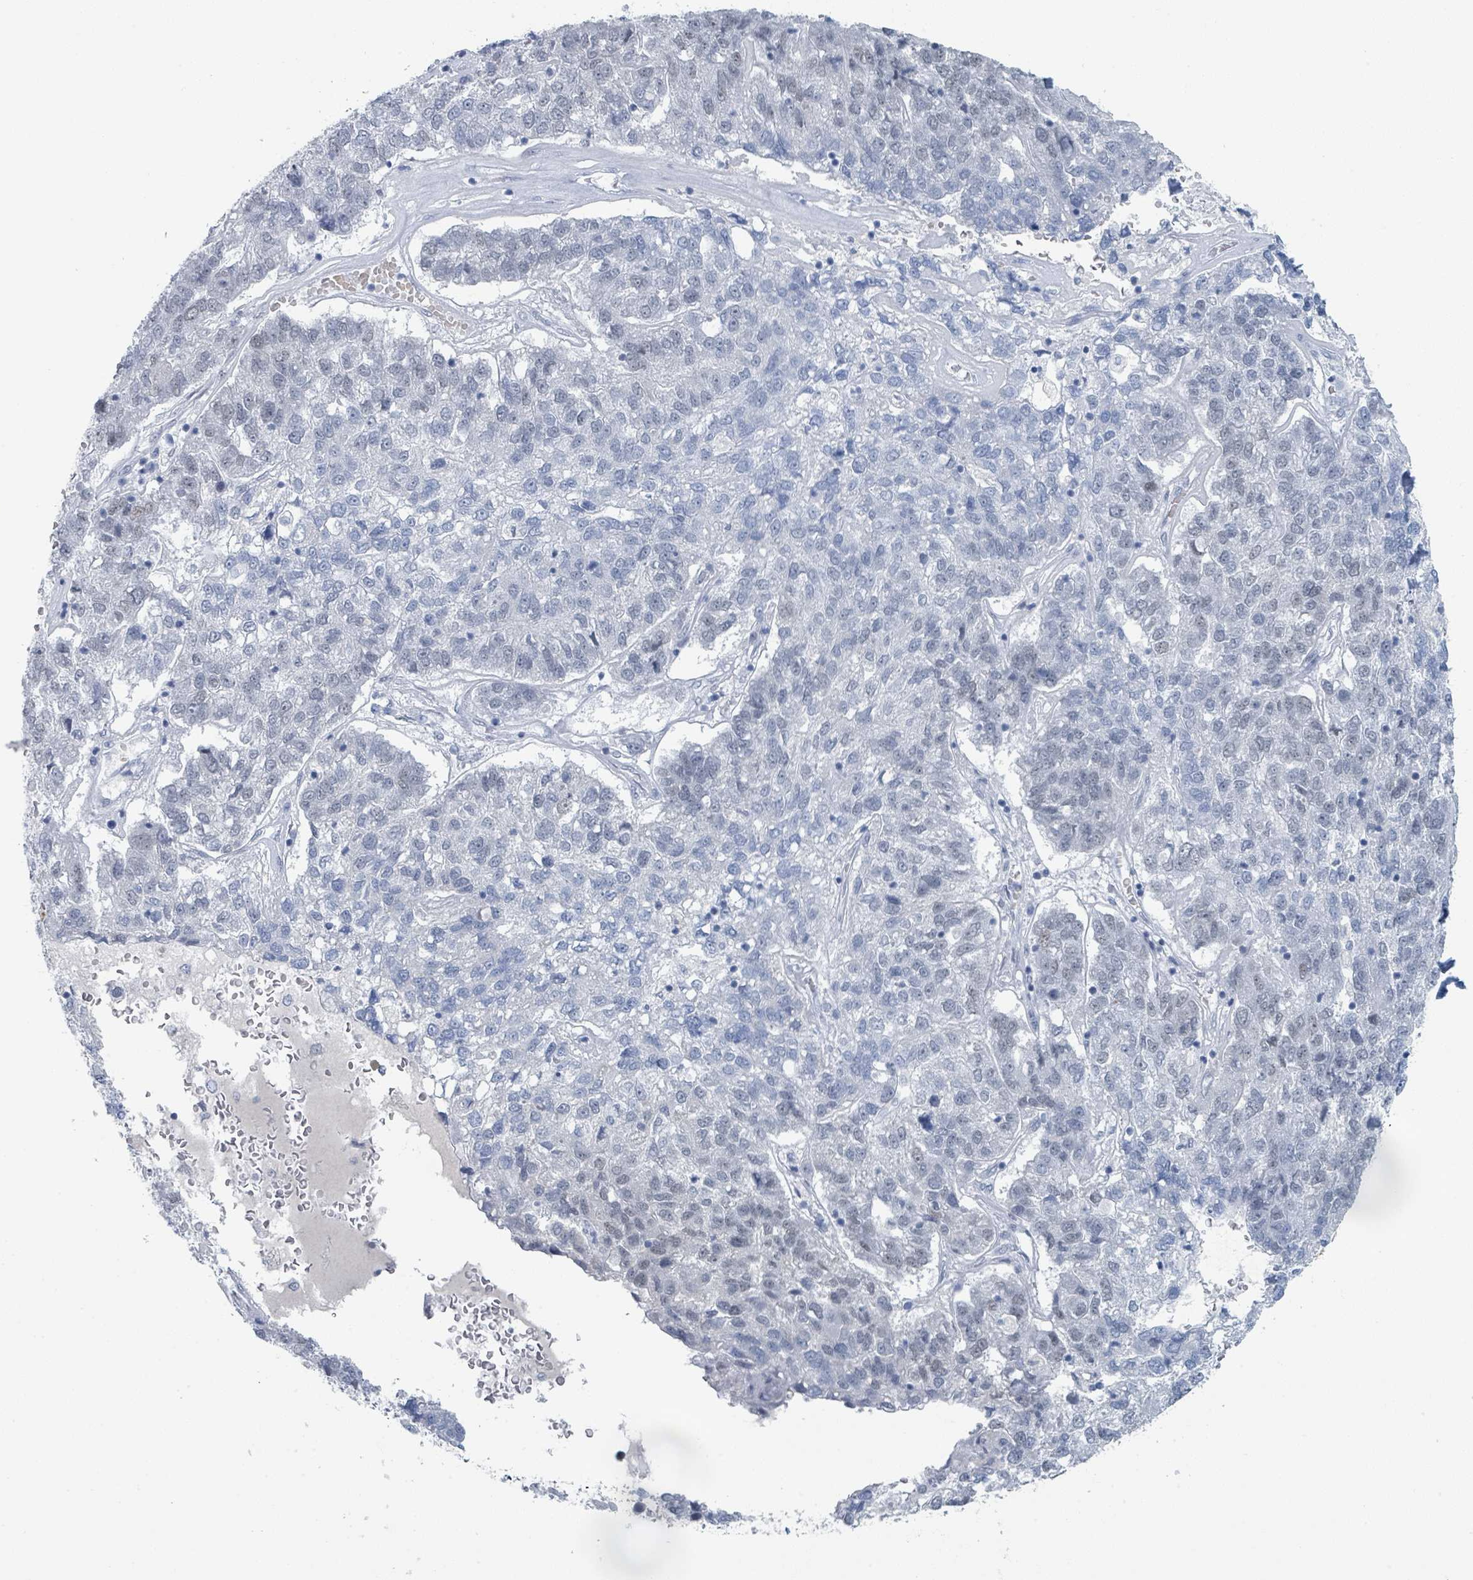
{"staining": {"intensity": "negative", "quantity": "none", "location": "none"}, "tissue": "pancreatic cancer", "cell_type": "Tumor cells", "image_type": "cancer", "snomed": [{"axis": "morphology", "description": "Adenocarcinoma, NOS"}, {"axis": "topography", "description": "Pancreas"}], "caption": "The image reveals no staining of tumor cells in pancreatic adenocarcinoma. The staining is performed using DAB brown chromogen with nuclei counter-stained in using hematoxylin.", "gene": "EHMT2", "patient": {"sex": "female", "age": 61}}